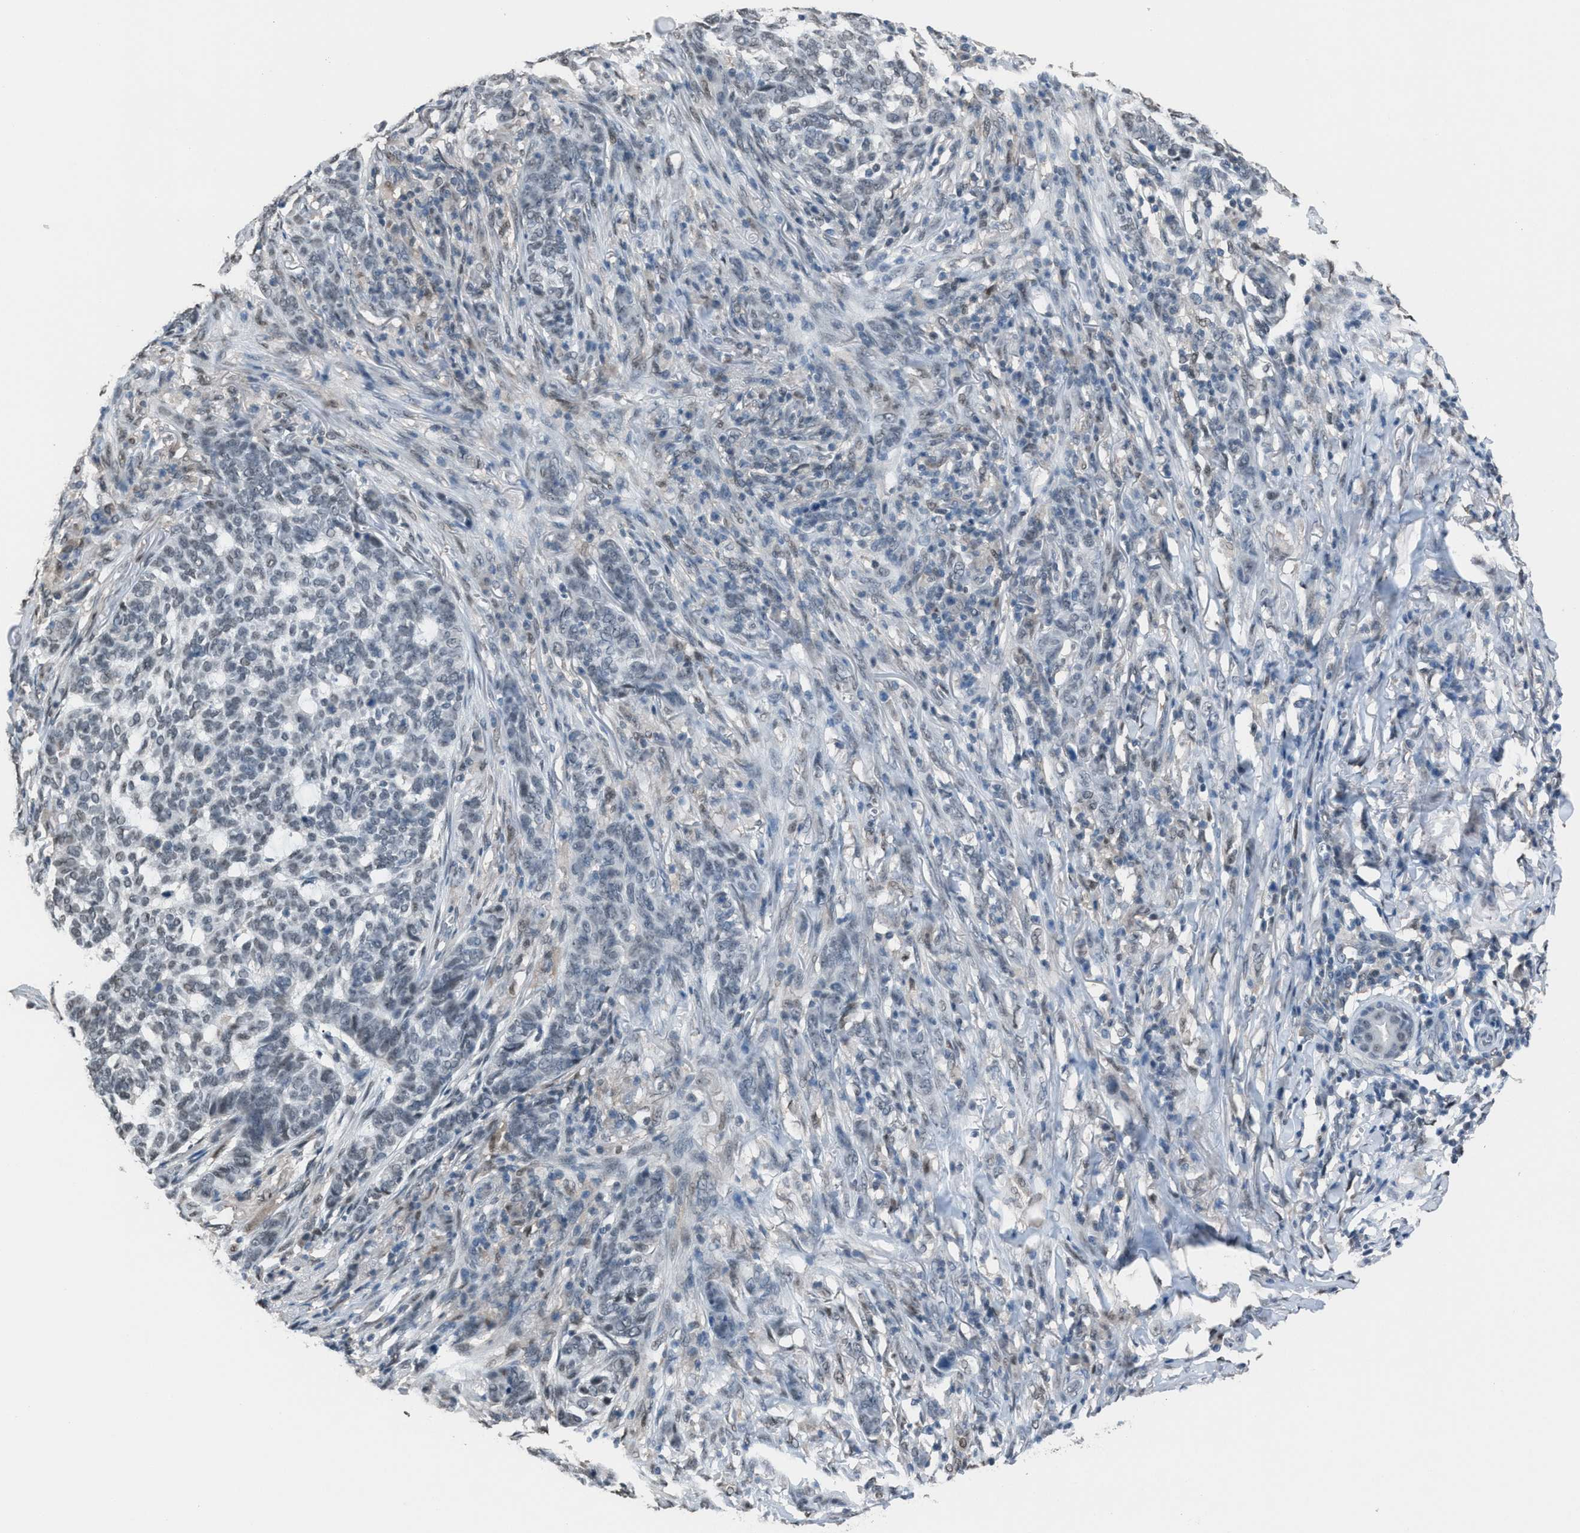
{"staining": {"intensity": "weak", "quantity": "<25%", "location": "nuclear"}, "tissue": "skin cancer", "cell_type": "Tumor cells", "image_type": "cancer", "snomed": [{"axis": "morphology", "description": "Basal cell carcinoma"}, {"axis": "topography", "description": "Skin"}], "caption": "This histopathology image is of skin basal cell carcinoma stained with immunohistochemistry to label a protein in brown with the nuclei are counter-stained blue. There is no positivity in tumor cells.", "gene": "ZNF276", "patient": {"sex": "male", "age": 85}}